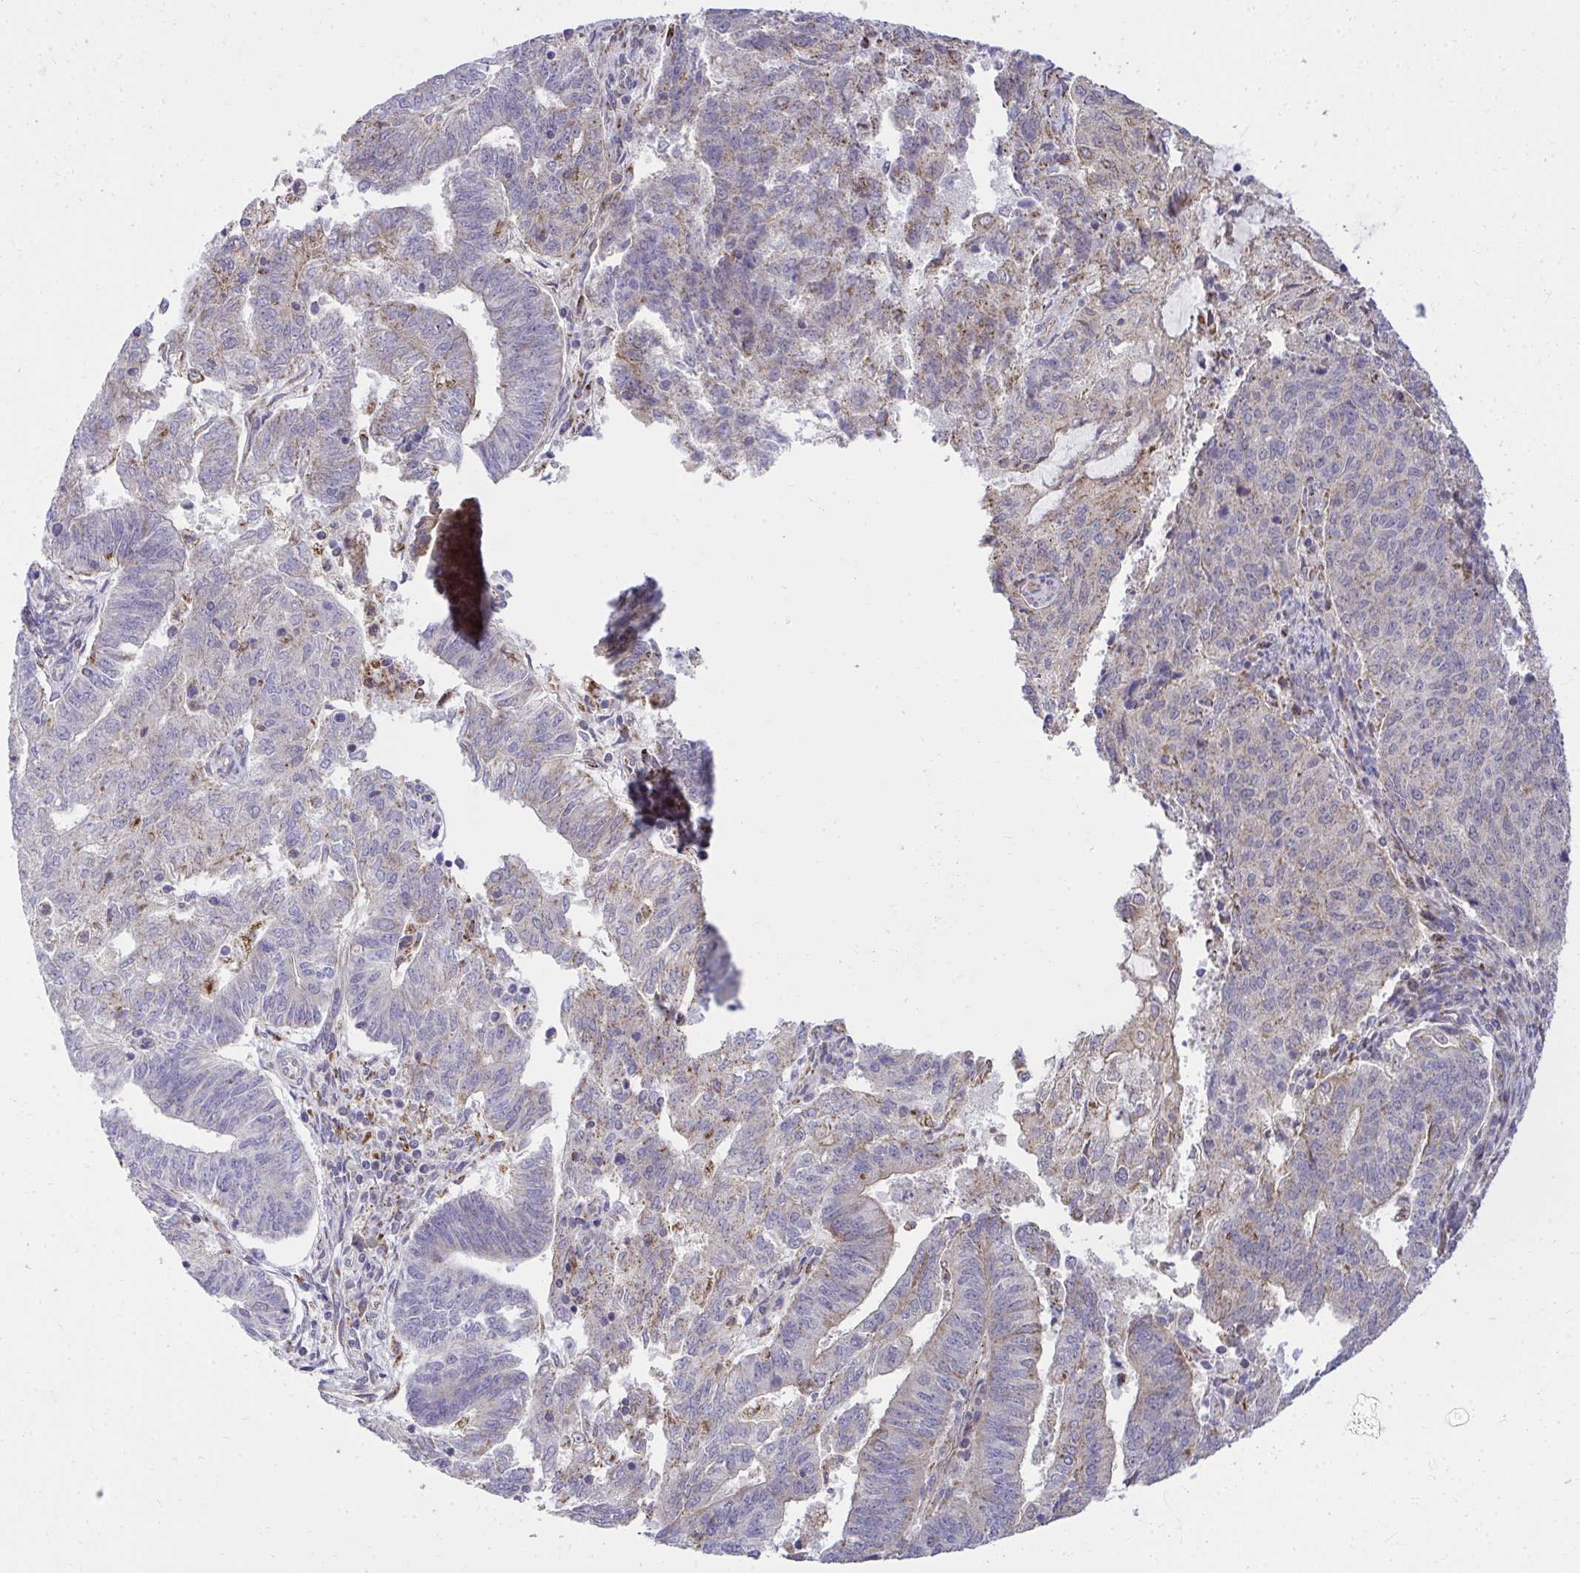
{"staining": {"intensity": "weak", "quantity": "25%-75%", "location": "cytoplasmic/membranous"}, "tissue": "endometrial cancer", "cell_type": "Tumor cells", "image_type": "cancer", "snomed": [{"axis": "morphology", "description": "Adenocarcinoma, NOS"}, {"axis": "topography", "description": "Endometrium"}], "caption": "The immunohistochemical stain highlights weak cytoplasmic/membranous expression in tumor cells of endometrial cancer tissue.", "gene": "XAF1", "patient": {"sex": "female", "age": 82}}